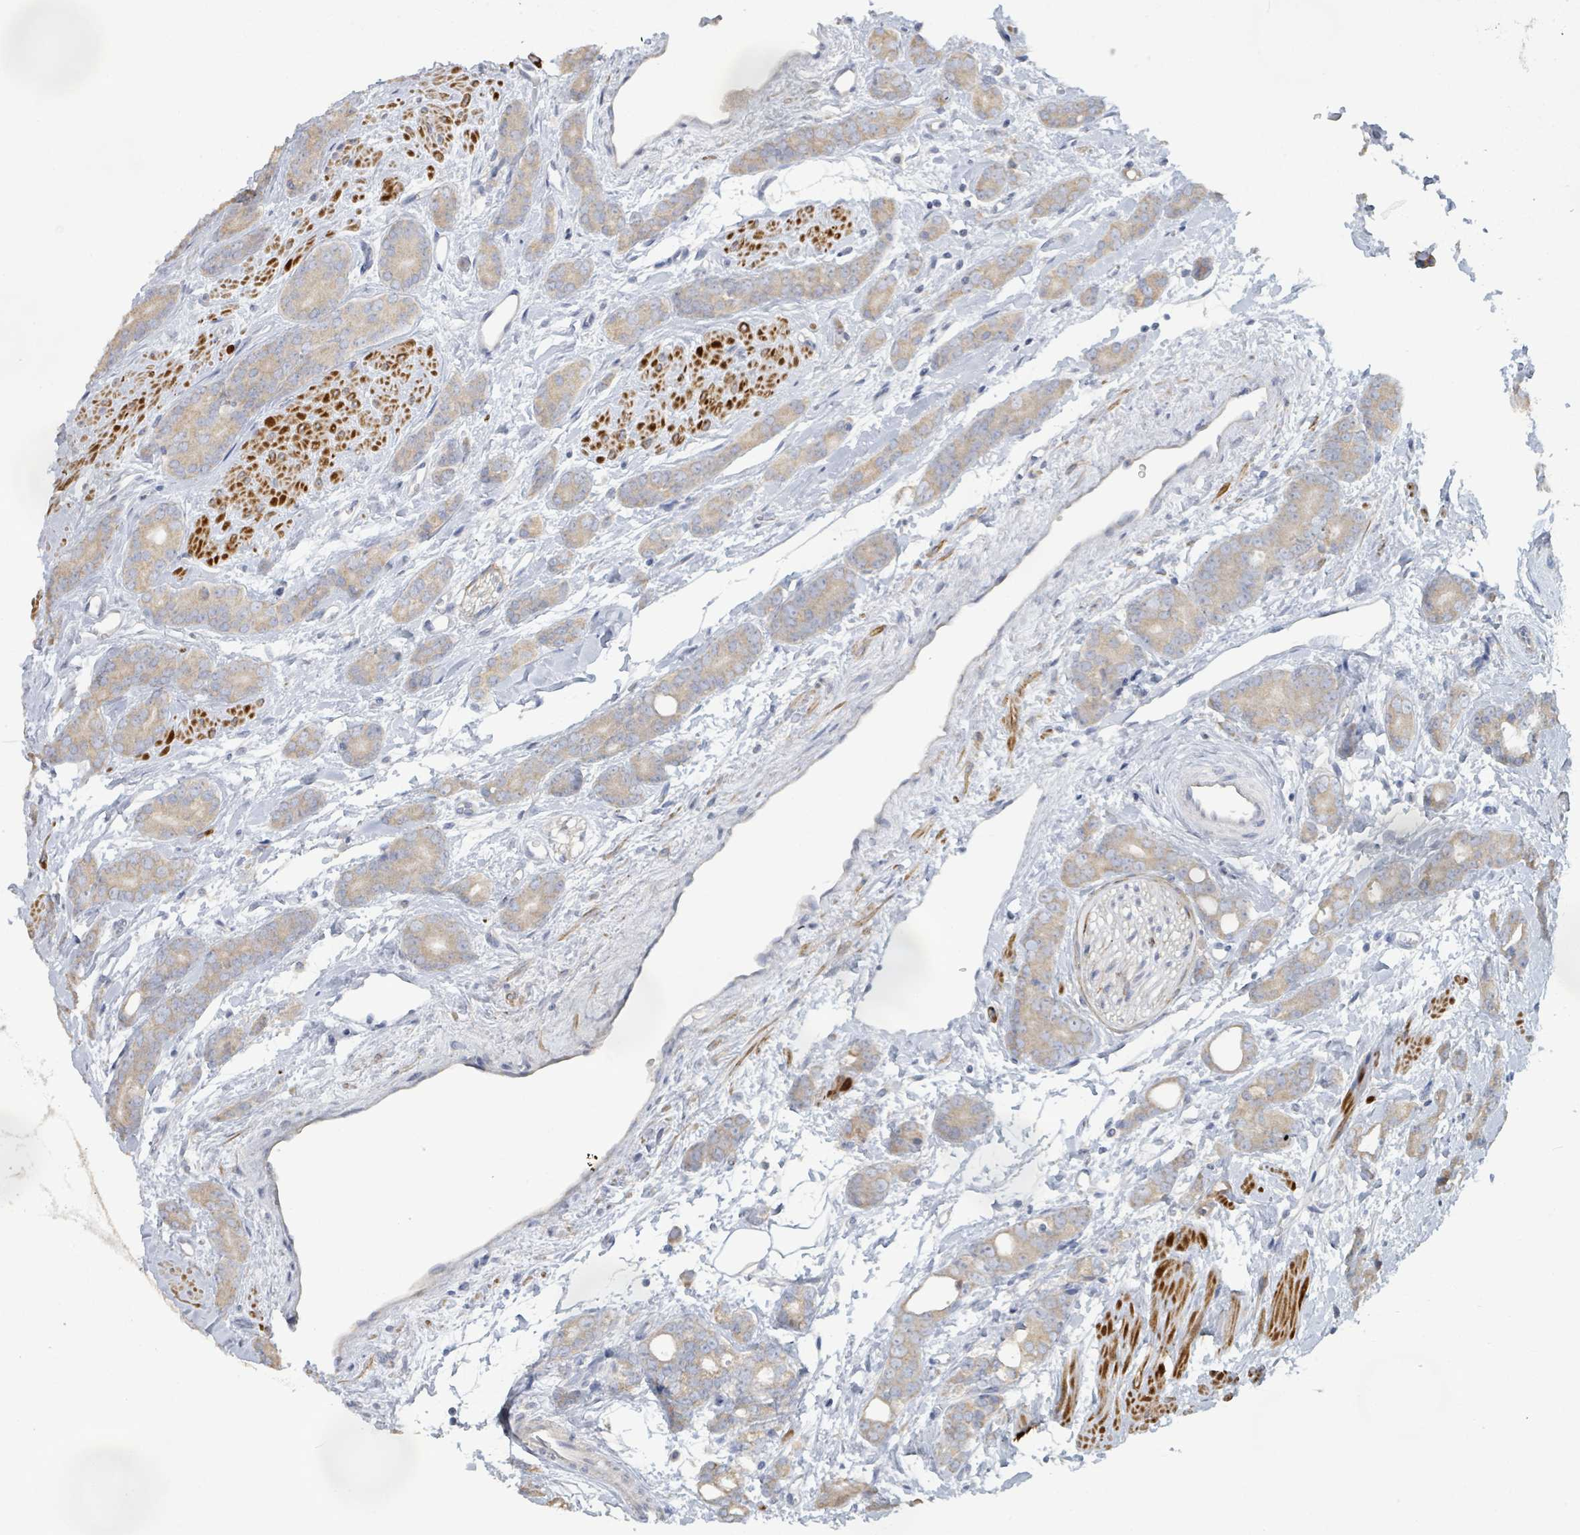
{"staining": {"intensity": "weak", "quantity": "25%-75%", "location": "cytoplasmic/membranous"}, "tissue": "prostate cancer", "cell_type": "Tumor cells", "image_type": "cancer", "snomed": [{"axis": "morphology", "description": "Adenocarcinoma, High grade"}, {"axis": "topography", "description": "Prostate"}], "caption": "This is a micrograph of immunohistochemistry (IHC) staining of prostate cancer, which shows weak staining in the cytoplasmic/membranous of tumor cells.", "gene": "KCNS2", "patient": {"sex": "male", "age": 62}}